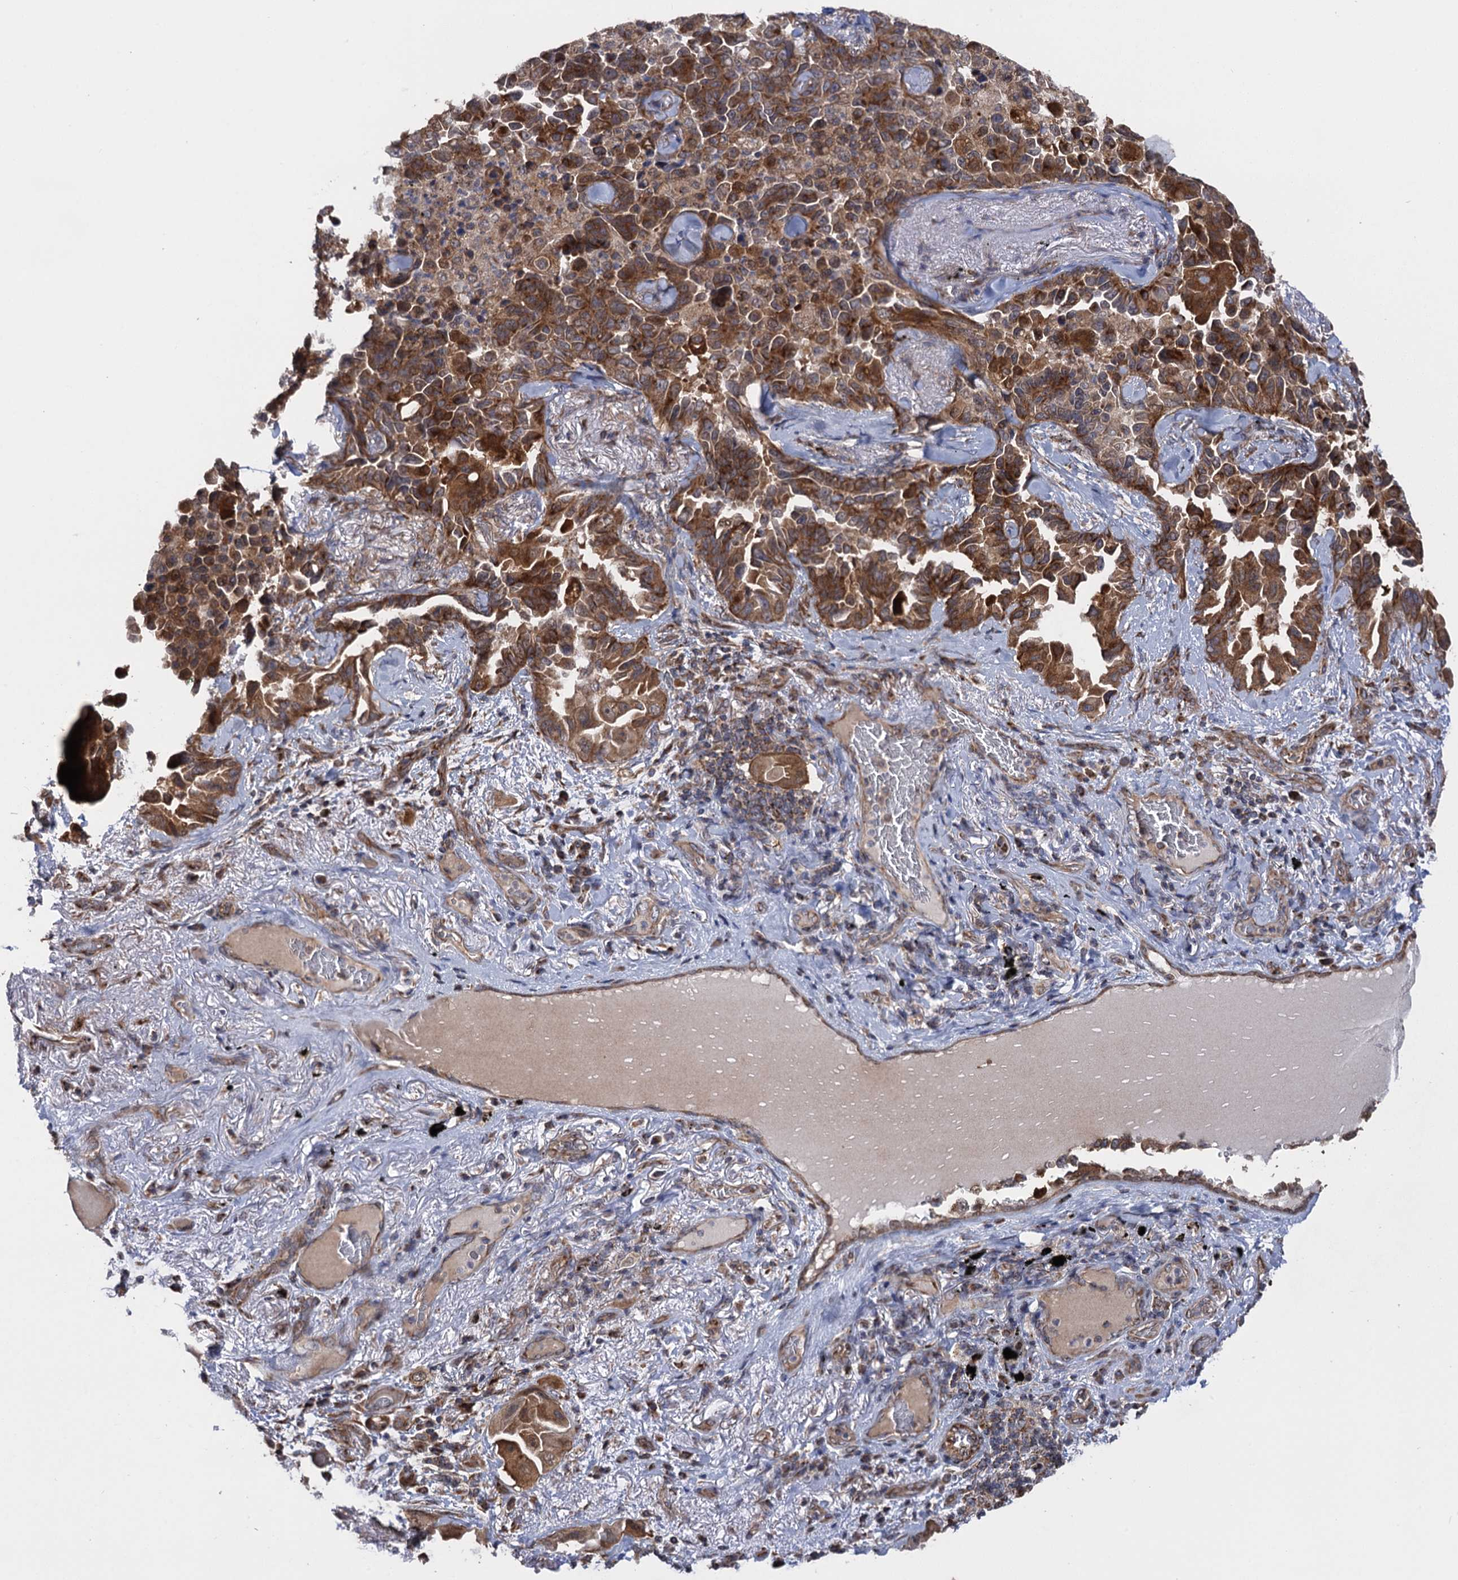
{"staining": {"intensity": "strong", "quantity": ">75%", "location": "cytoplasmic/membranous,nuclear"}, "tissue": "lung cancer", "cell_type": "Tumor cells", "image_type": "cancer", "snomed": [{"axis": "morphology", "description": "Adenocarcinoma, NOS"}, {"axis": "topography", "description": "Lung"}], "caption": "DAB (3,3'-diaminobenzidine) immunohistochemical staining of human lung cancer reveals strong cytoplasmic/membranous and nuclear protein expression in about >75% of tumor cells.", "gene": "HAUS1", "patient": {"sex": "female", "age": 67}}